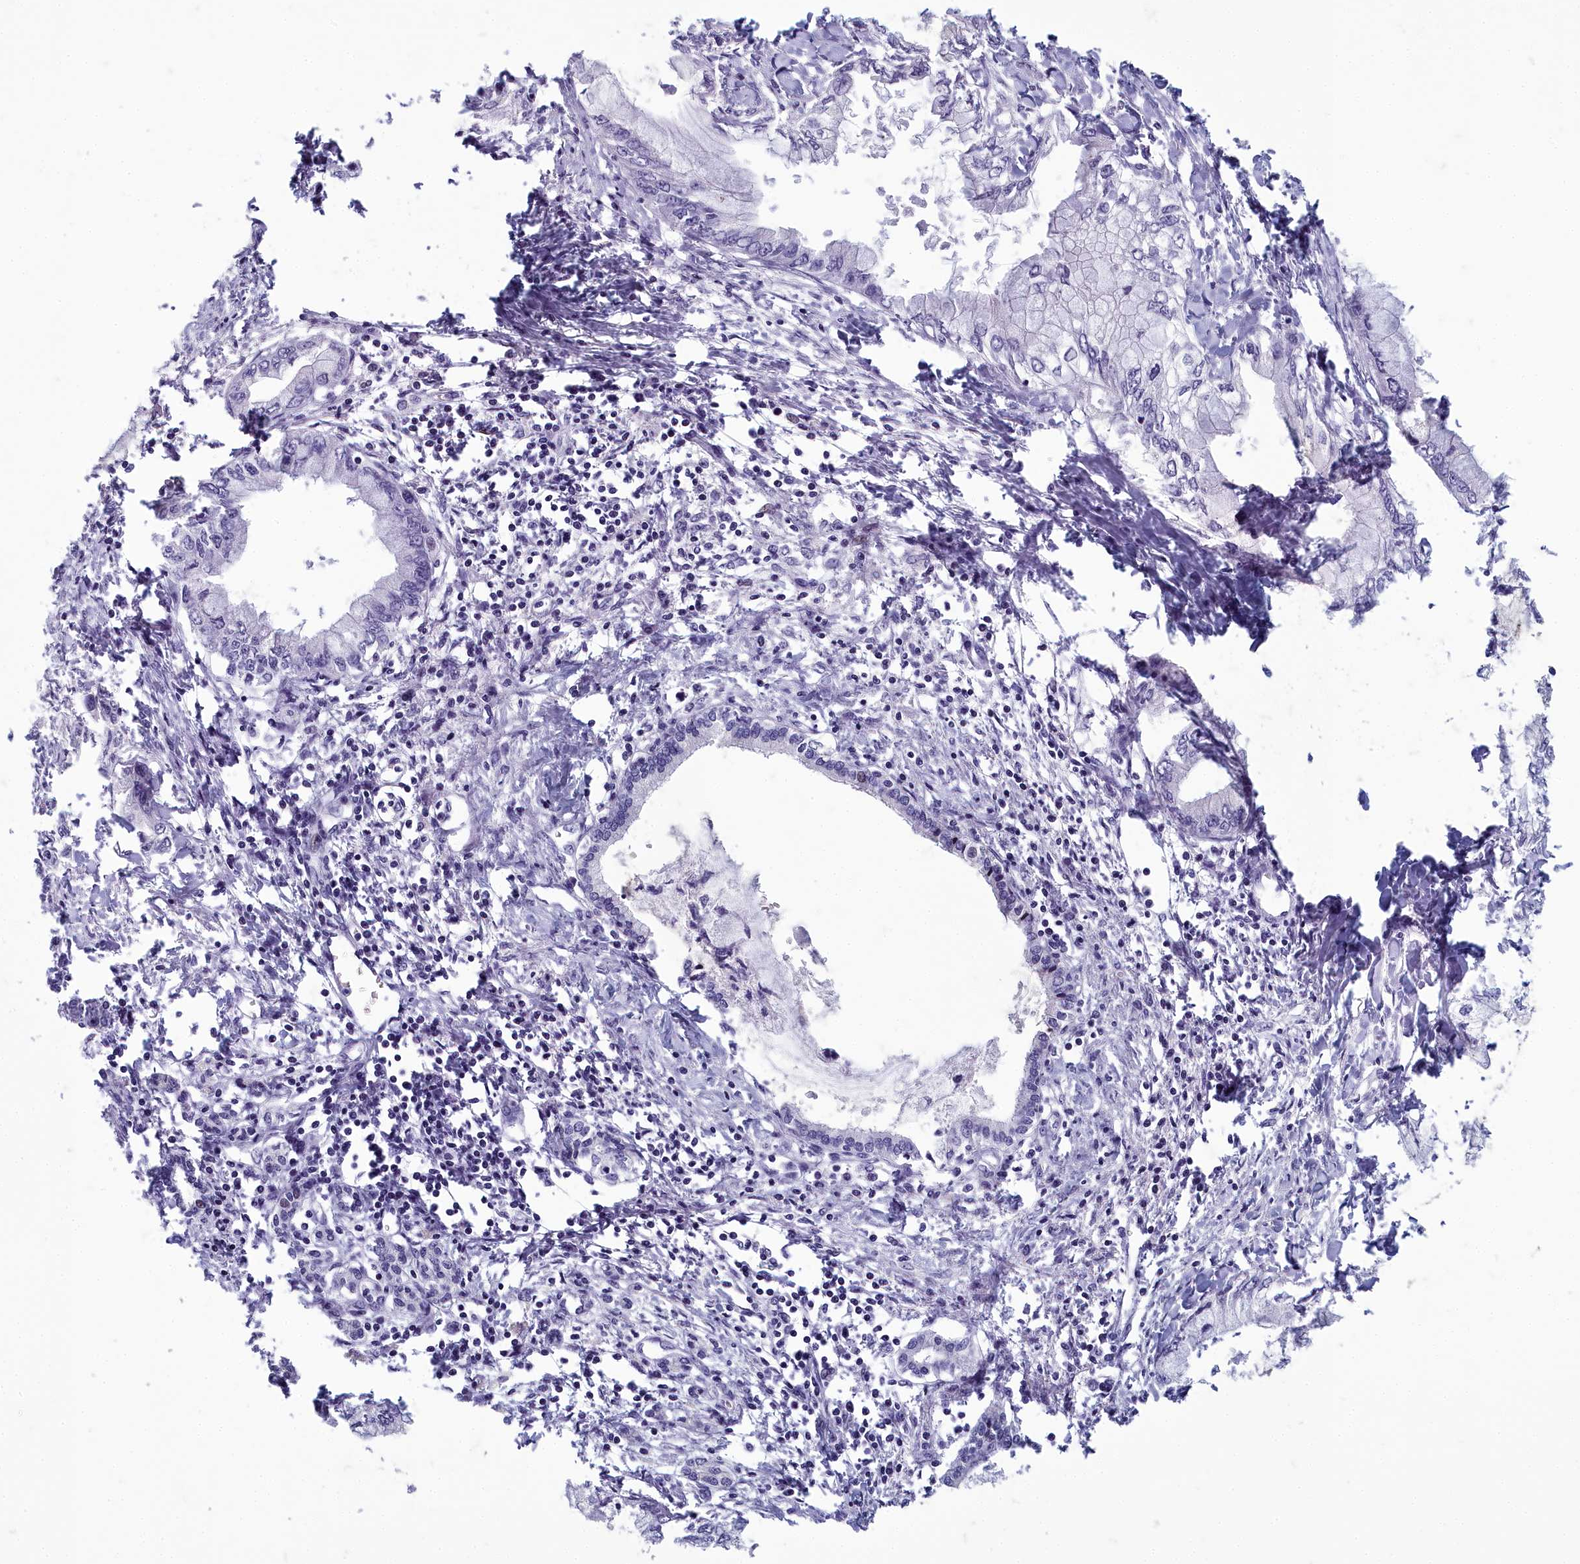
{"staining": {"intensity": "negative", "quantity": "none", "location": "none"}, "tissue": "pancreatic cancer", "cell_type": "Tumor cells", "image_type": "cancer", "snomed": [{"axis": "morphology", "description": "Adenocarcinoma, NOS"}, {"axis": "topography", "description": "Pancreas"}], "caption": "Tumor cells show no significant positivity in pancreatic adenocarcinoma.", "gene": "INSYN2A", "patient": {"sex": "male", "age": 48}}